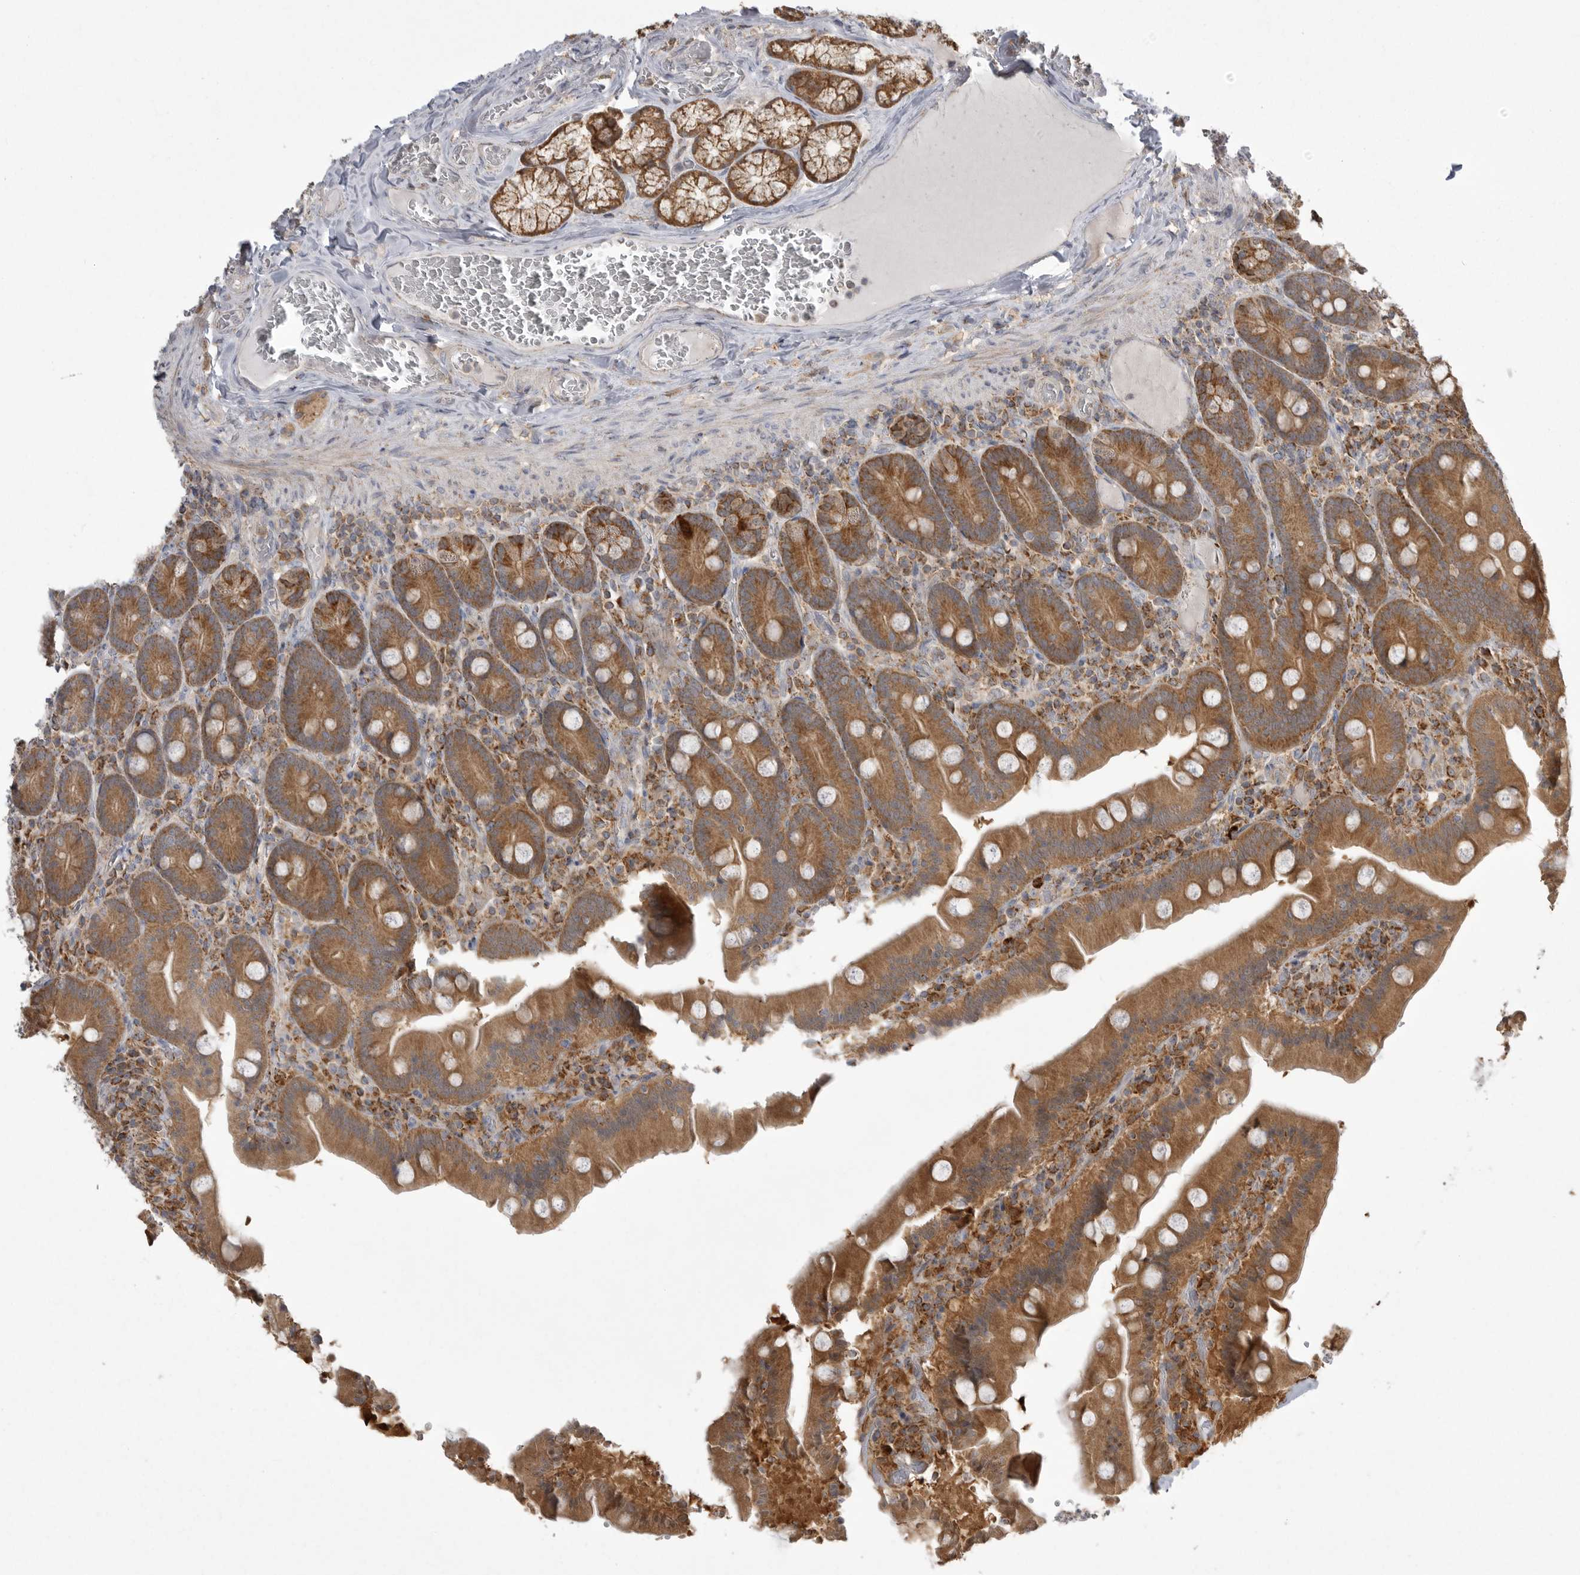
{"staining": {"intensity": "moderate", "quantity": ">75%", "location": "cytoplasmic/membranous"}, "tissue": "duodenum", "cell_type": "Glandular cells", "image_type": "normal", "snomed": [{"axis": "morphology", "description": "Normal tissue, NOS"}, {"axis": "topography", "description": "Duodenum"}], "caption": "Glandular cells demonstrate medium levels of moderate cytoplasmic/membranous staining in about >75% of cells in unremarkable human duodenum. (Stains: DAB (3,3'-diaminobenzidine) in brown, nuclei in blue, Microscopy: brightfield microscopy at high magnification).", "gene": "KYAT3", "patient": {"sex": "female", "age": 62}}